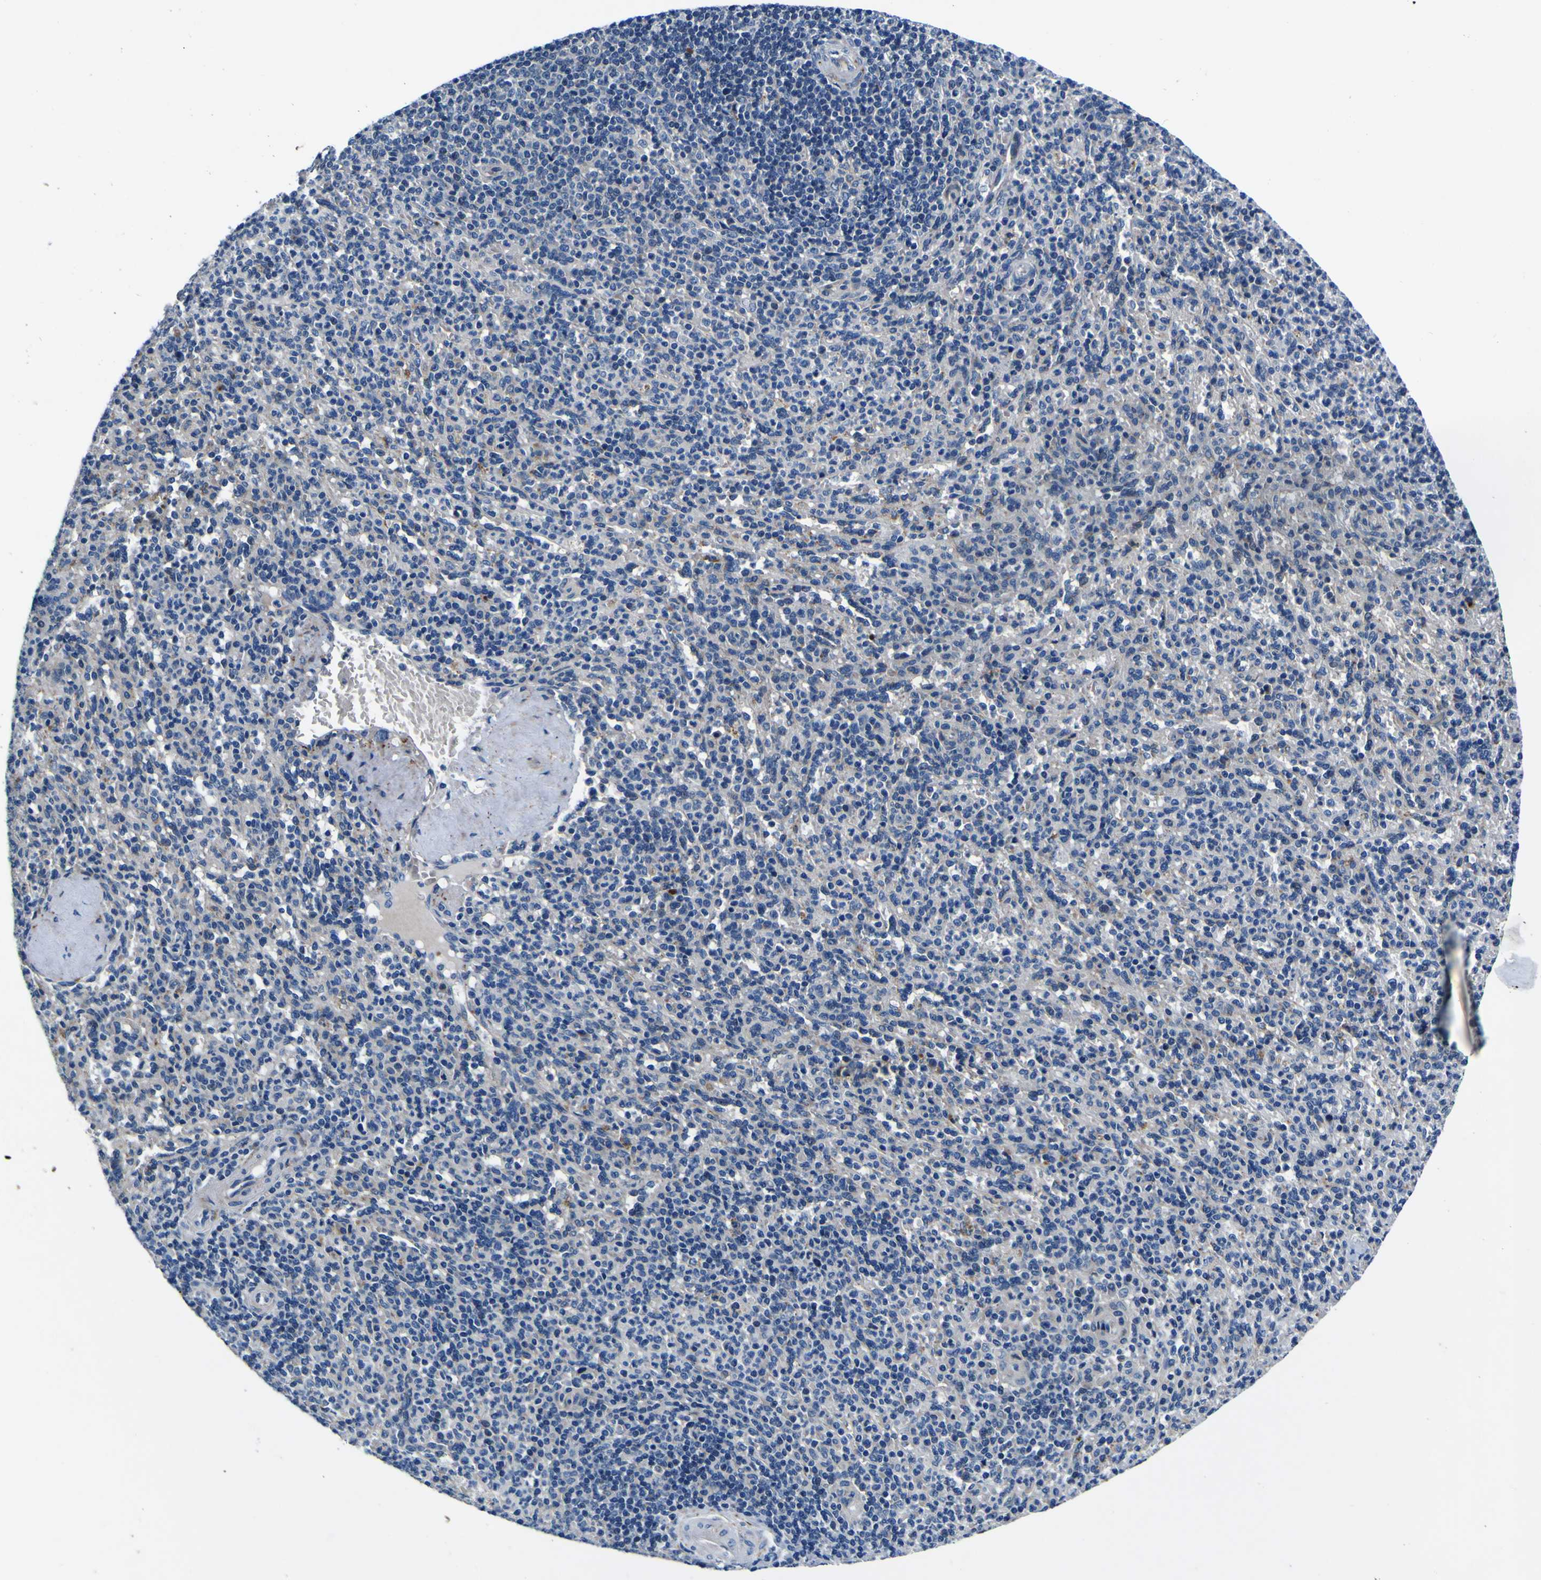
{"staining": {"intensity": "moderate", "quantity": "<25%", "location": "cytoplasmic/membranous"}, "tissue": "spleen", "cell_type": "Cells in red pulp", "image_type": "normal", "snomed": [{"axis": "morphology", "description": "Normal tissue, NOS"}, {"axis": "topography", "description": "Spleen"}], "caption": "Approximately <25% of cells in red pulp in normal human spleen reveal moderate cytoplasmic/membranous protein staining as visualized by brown immunohistochemical staining.", "gene": "AGAP3", "patient": {"sex": "male", "age": 36}}